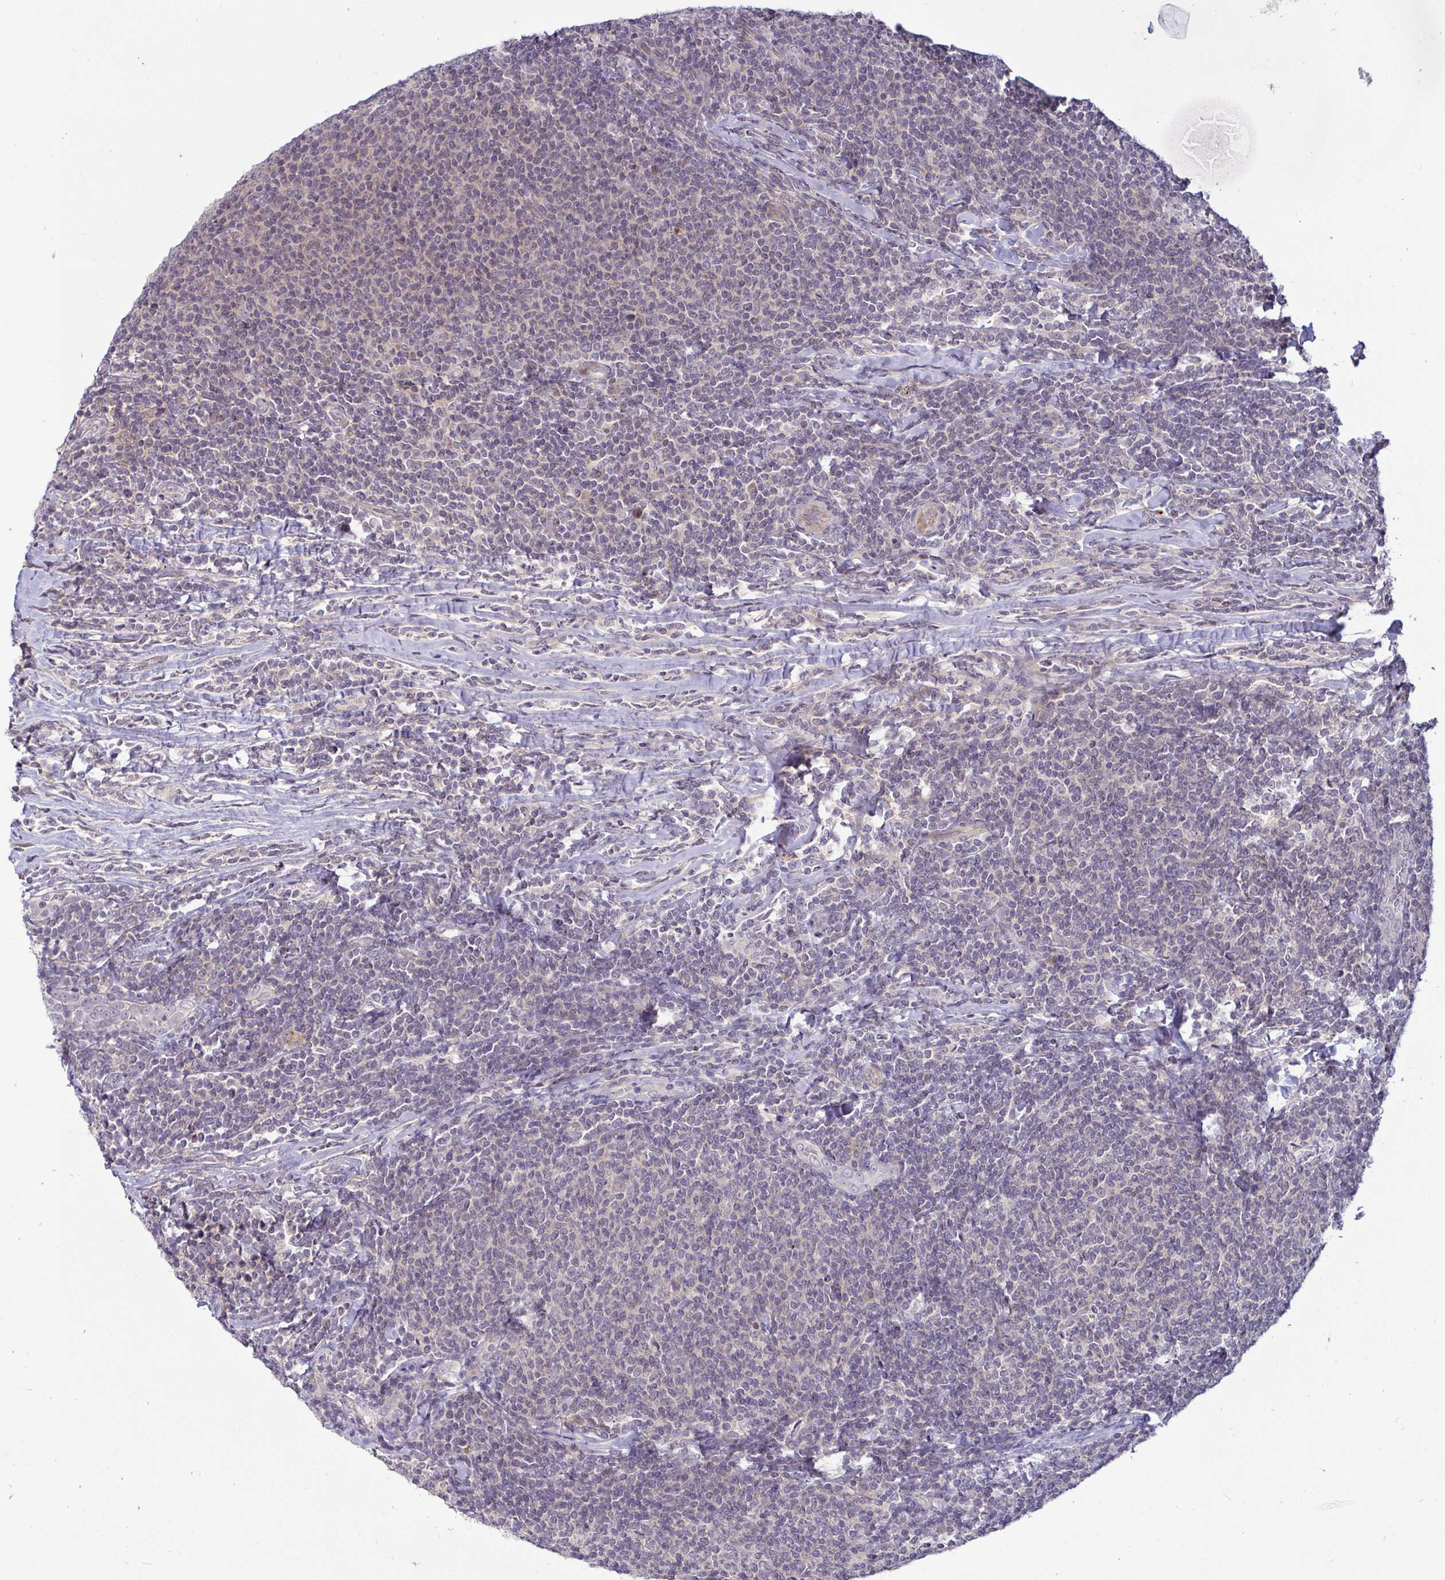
{"staining": {"intensity": "negative", "quantity": "none", "location": "none"}, "tissue": "lymphoma", "cell_type": "Tumor cells", "image_type": "cancer", "snomed": [{"axis": "morphology", "description": "Malignant lymphoma, non-Hodgkin's type, Low grade"}, {"axis": "topography", "description": "Lymph node"}], "caption": "Tumor cells show no significant expression in malignant lymphoma, non-Hodgkin's type (low-grade).", "gene": "GSTM1", "patient": {"sex": "male", "age": 52}}